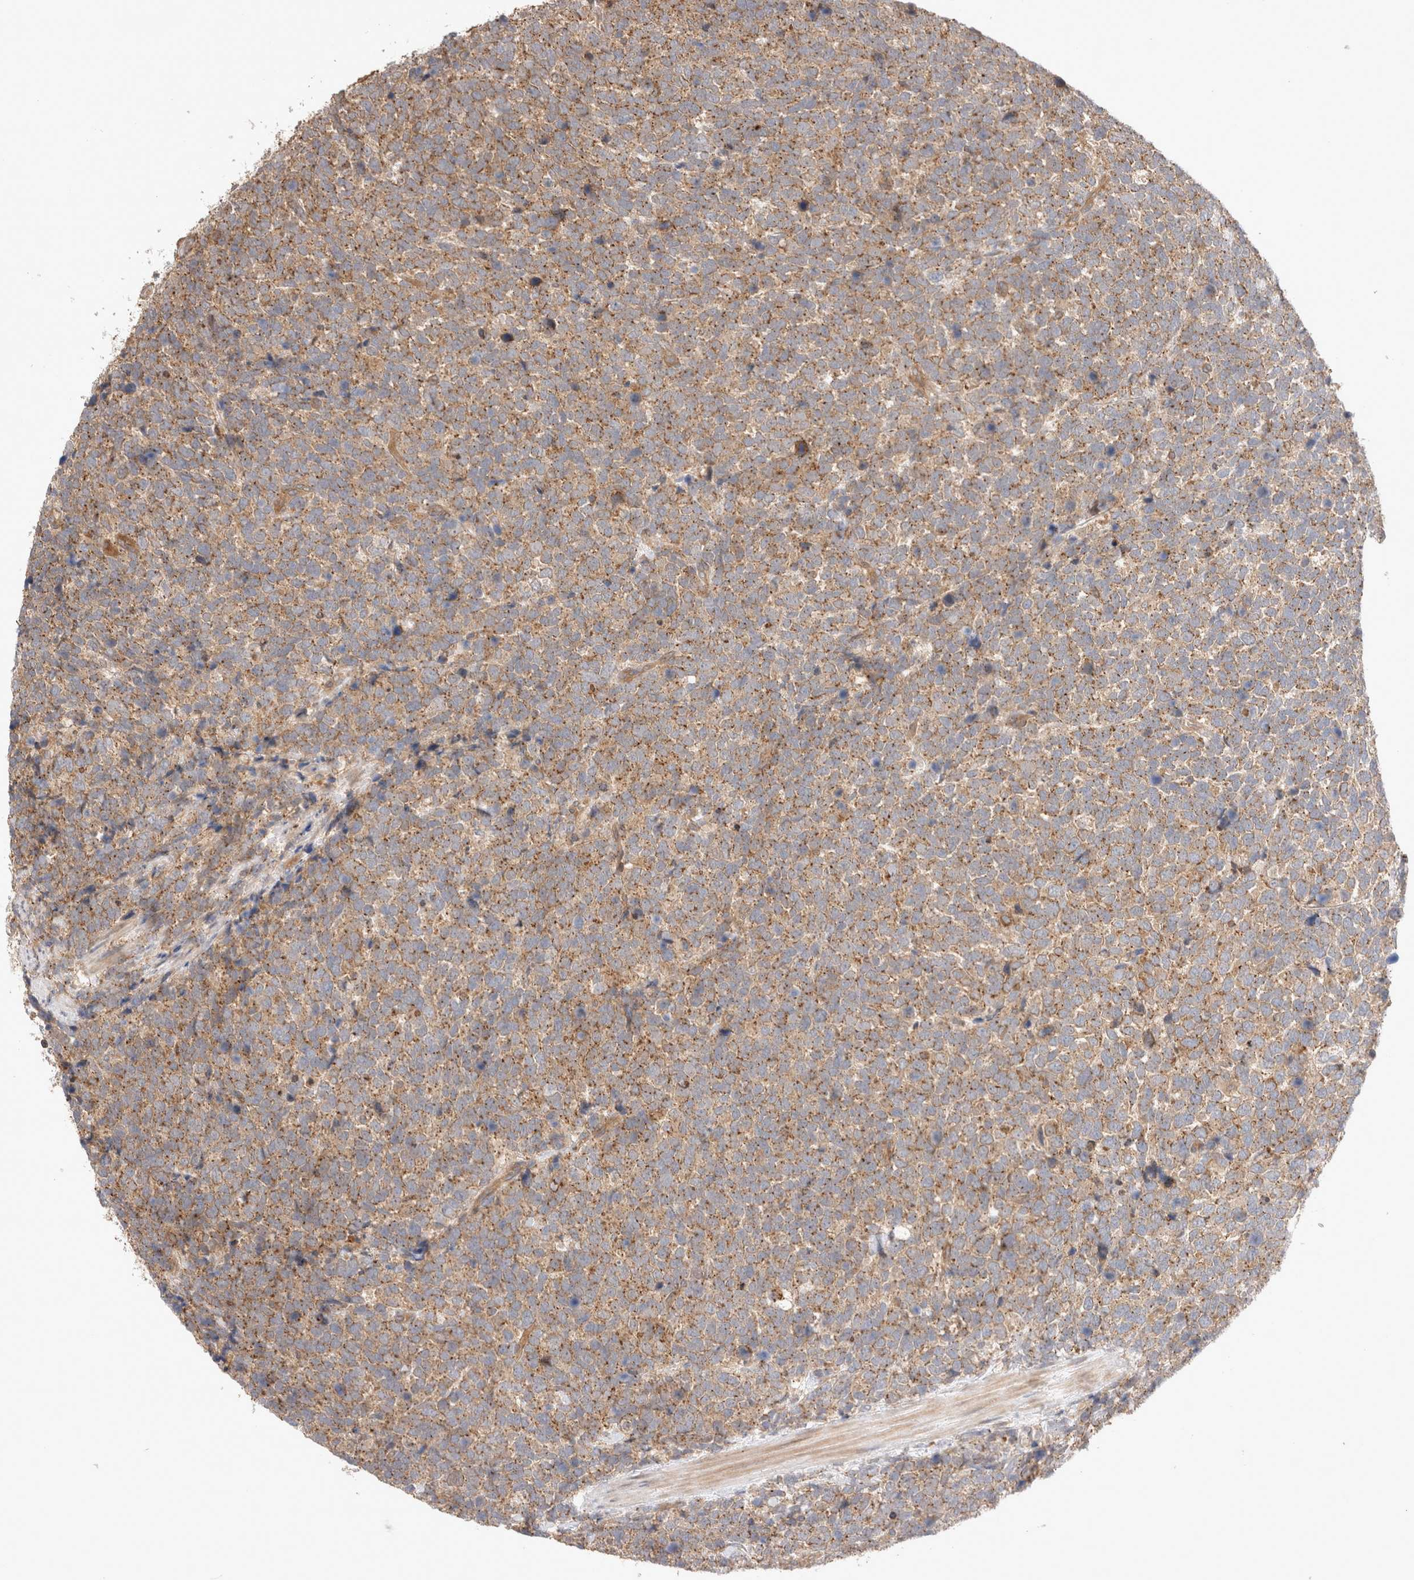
{"staining": {"intensity": "moderate", "quantity": ">75%", "location": "cytoplasmic/membranous"}, "tissue": "urothelial cancer", "cell_type": "Tumor cells", "image_type": "cancer", "snomed": [{"axis": "morphology", "description": "Urothelial carcinoma, High grade"}, {"axis": "topography", "description": "Urinary bladder"}], "caption": "The immunohistochemical stain labels moderate cytoplasmic/membranous positivity in tumor cells of high-grade urothelial carcinoma tissue.", "gene": "VPS28", "patient": {"sex": "female", "age": 82}}